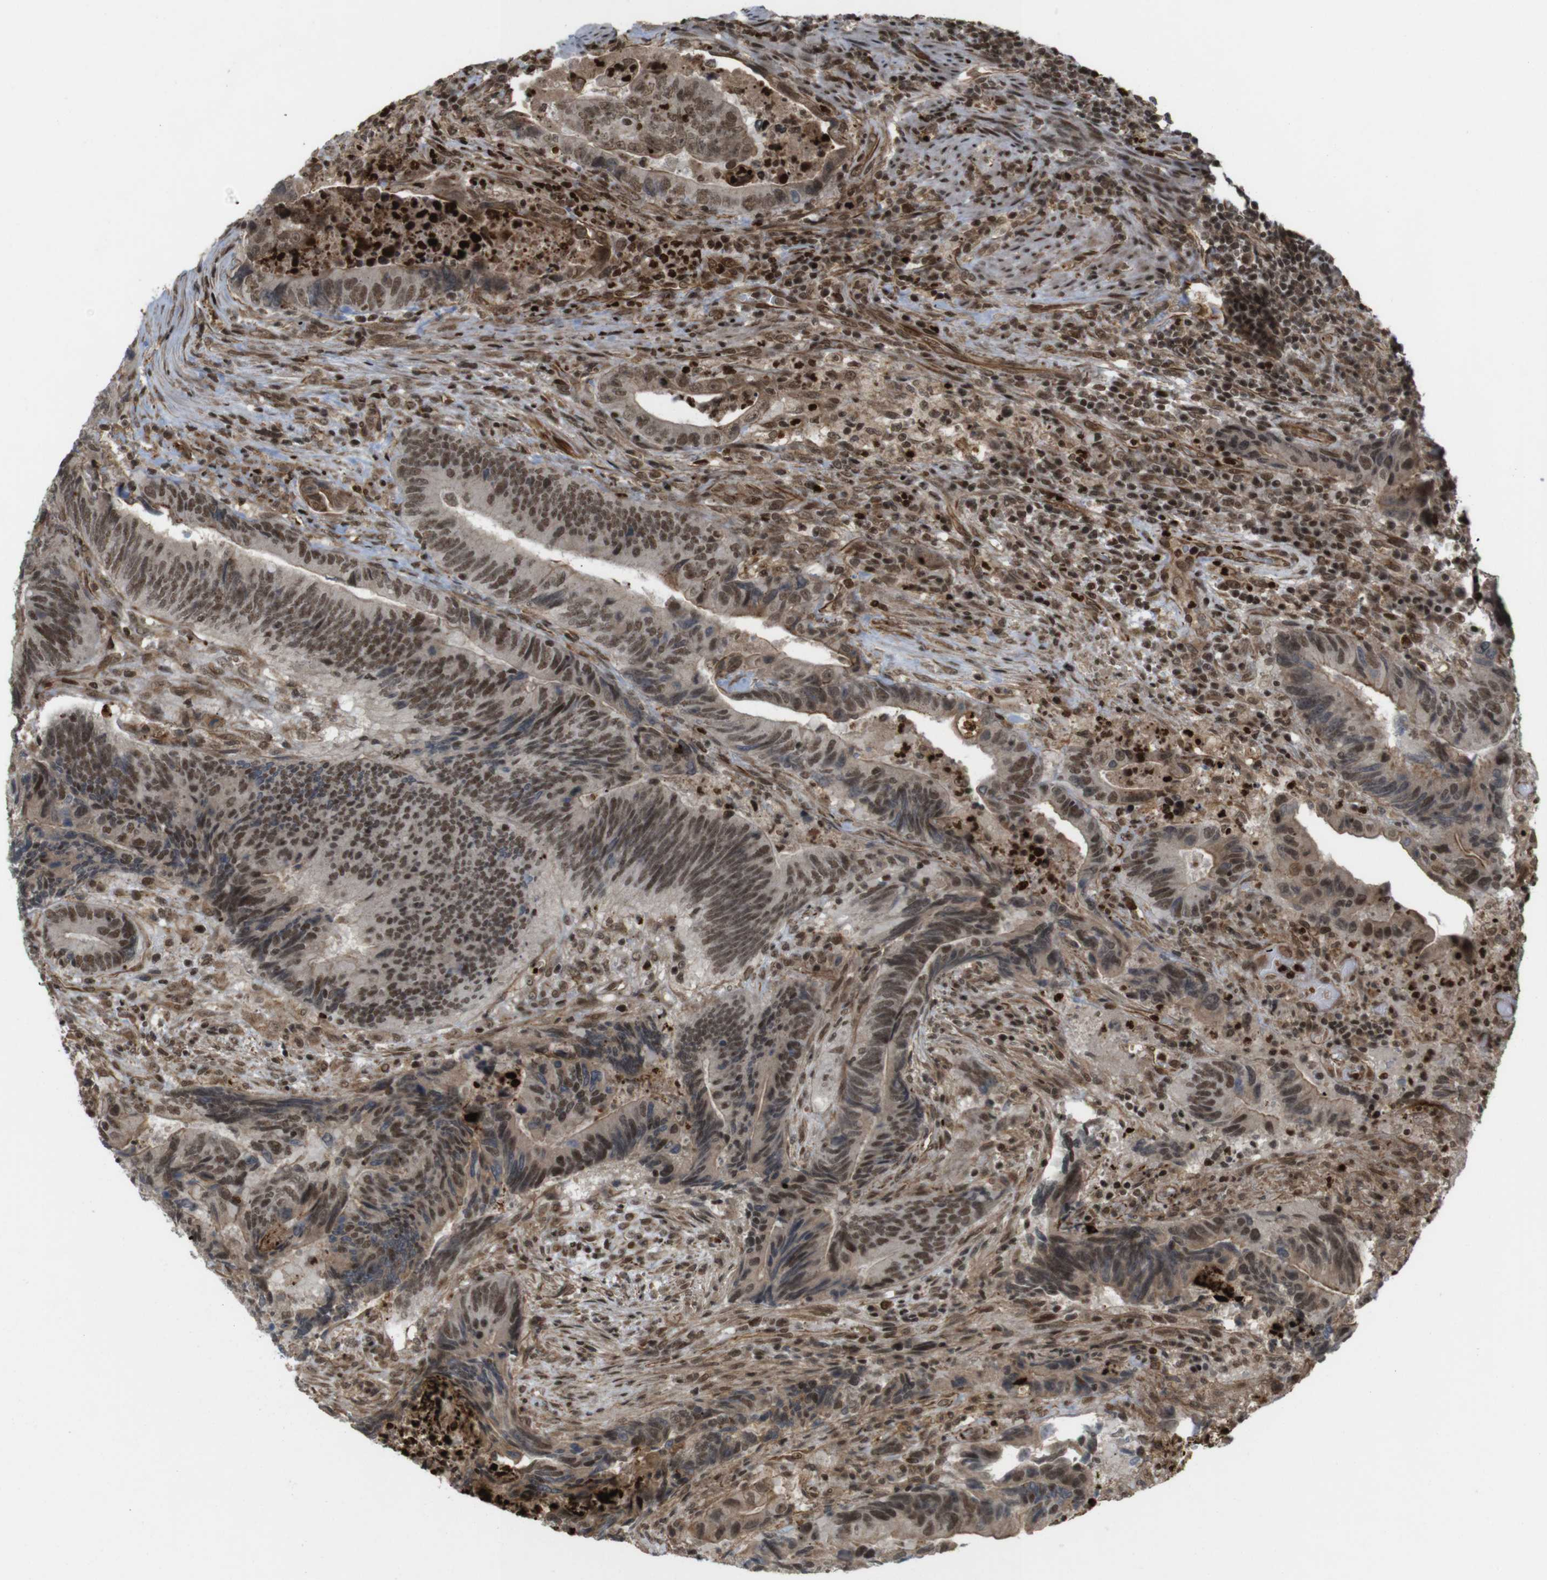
{"staining": {"intensity": "moderate", "quantity": ">75%", "location": "nuclear"}, "tissue": "colorectal cancer", "cell_type": "Tumor cells", "image_type": "cancer", "snomed": [{"axis": "morphology", "description": "Normal tissue, NOS"}, {"axis": "morphology", "description": "Adenocarcinoma, NOS"}, {"axis": "topography", "description": "Colon"}], "caption": "This is a micrograph of immunohistochemistry staining of adenocarcinoma (colorectal), which shows moderate expression in the nuclear of tumor cells.", "gene": "SP2", "patient": {"sex": "male", "age": 56}}